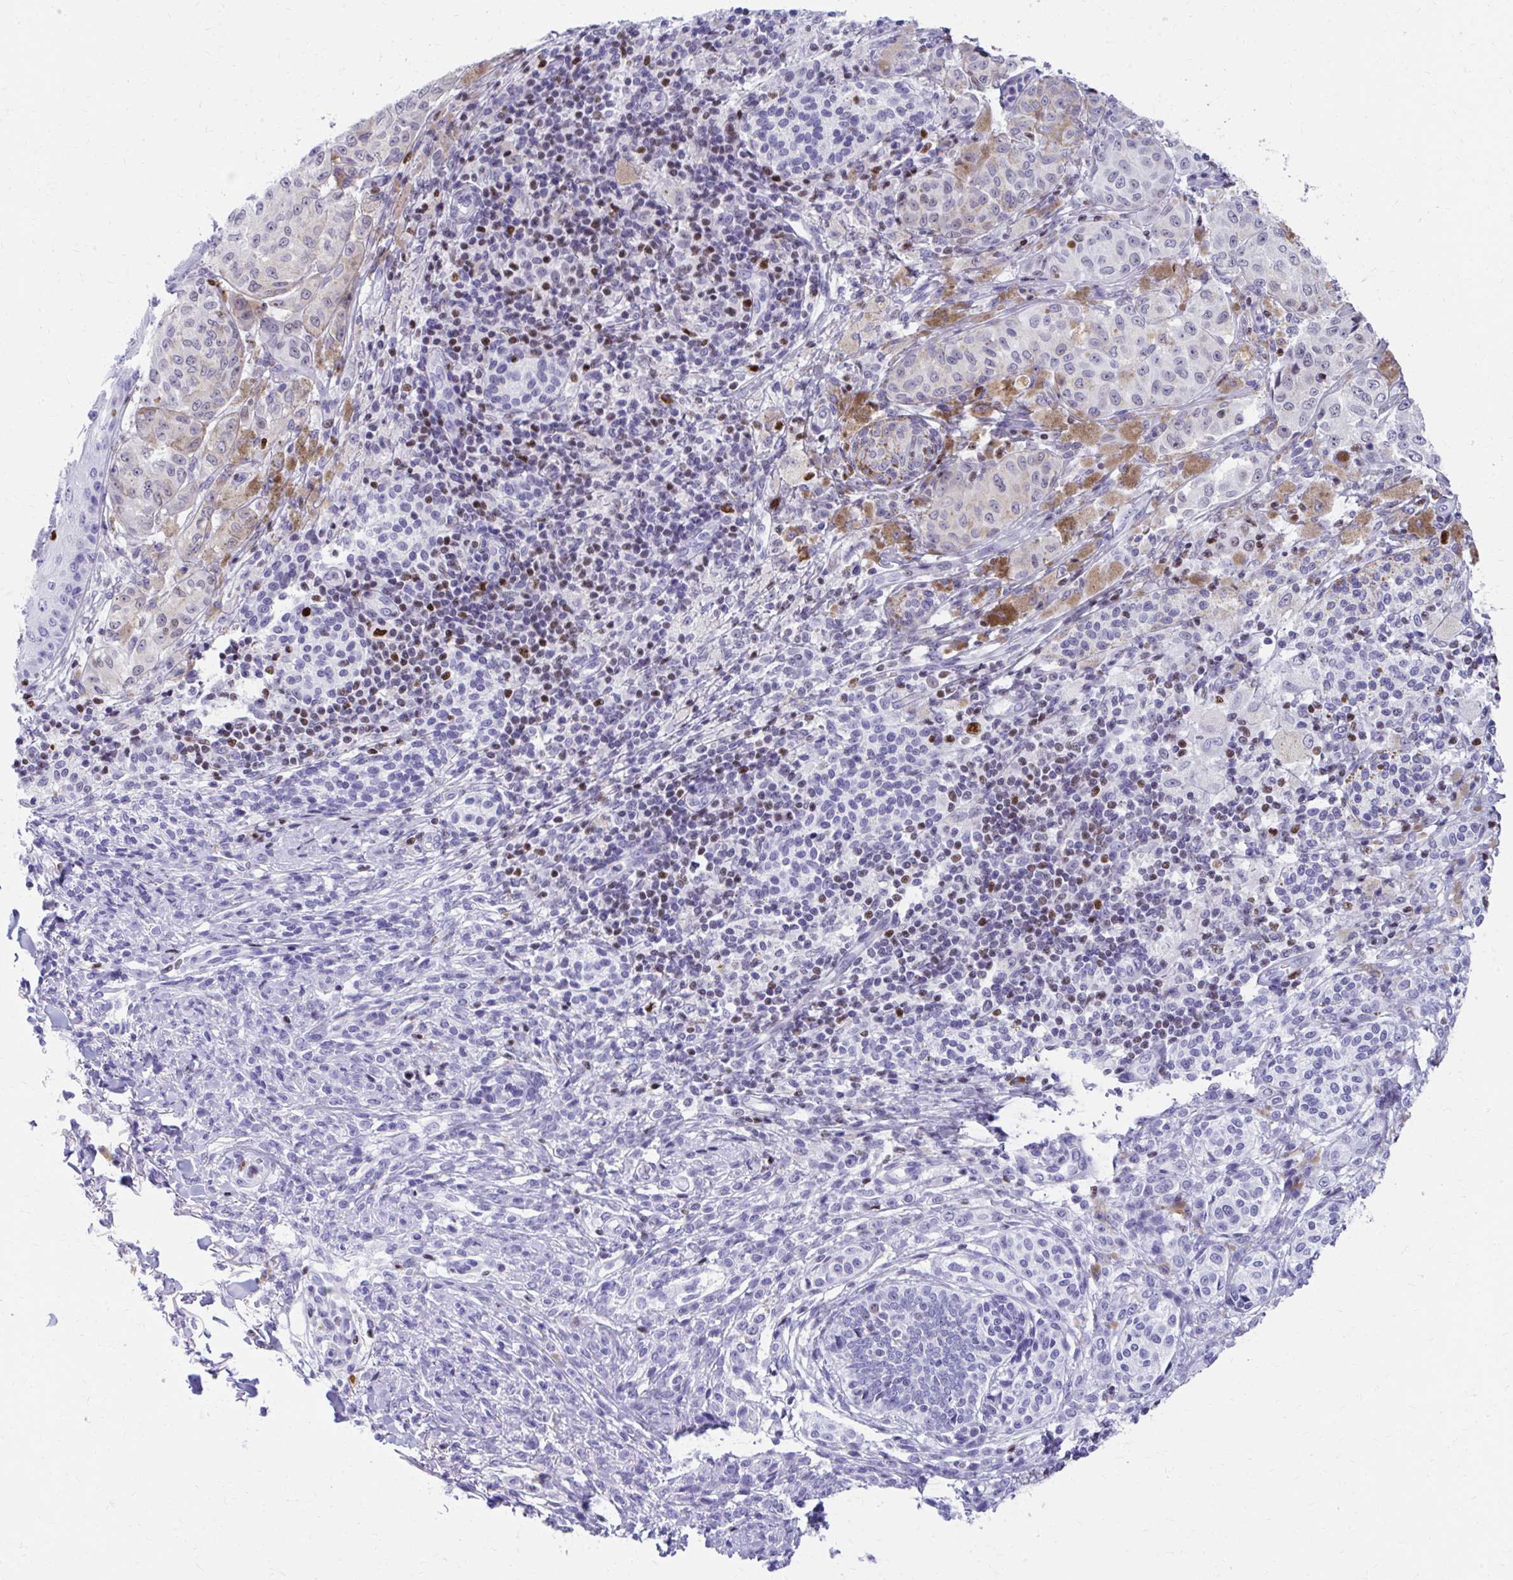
{"staining": {"intensity": "negative", "quantity": "none", "location": "none"}, "tissue": "melanoma", "cell_type": "Tumor cells", "image_type": "cancer", "snomed": [{"axis": "morphology", "description": "Malignant melanoma, NOS"}, {"axis": "topography", "description": "Skin"}], "caption": "This is an immunohistochemistry (IHC) histopathology image of melanoma. There is no expression in tumor cells.", "gene": "RUNX3", "patient": {"sex": "male", "age": 42}}